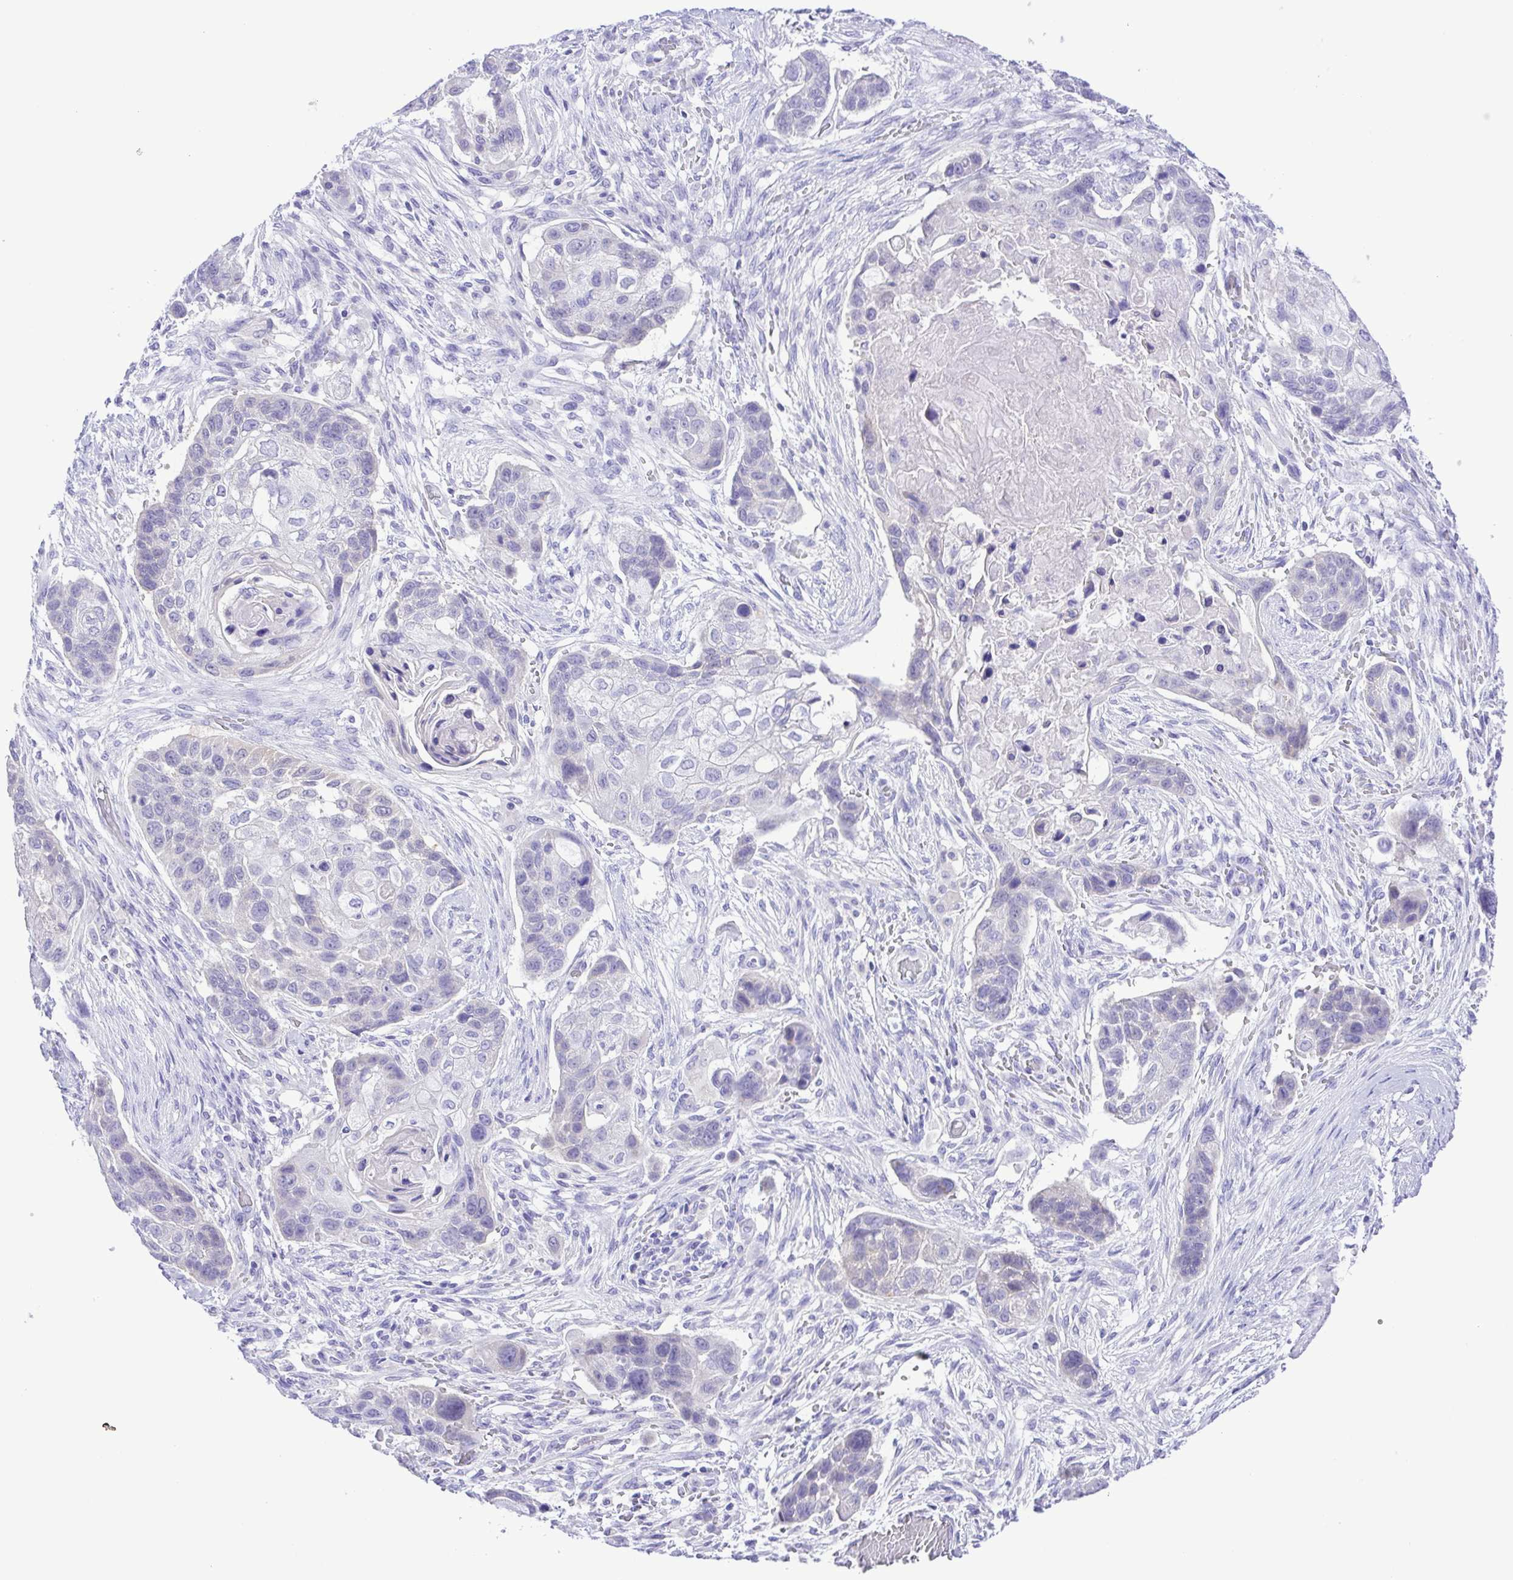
{"staining": {"intensity": "negative", "quantity": "none", "location": "none"}, "tissue": "lung cancer", "cell_type": "Tumor cells", "image_type": "cancer", "snomed": [{"axis": "morphology", "description": "Squamous cell carcinoma, NOS"}, {"axis": "topography", "description": "Lung"}], "caption": "Image shows no significant protein positivity in tumor cells of lung cancer.", "gene": "SYT1", "patient": {"sex": "male", "age": 69}}